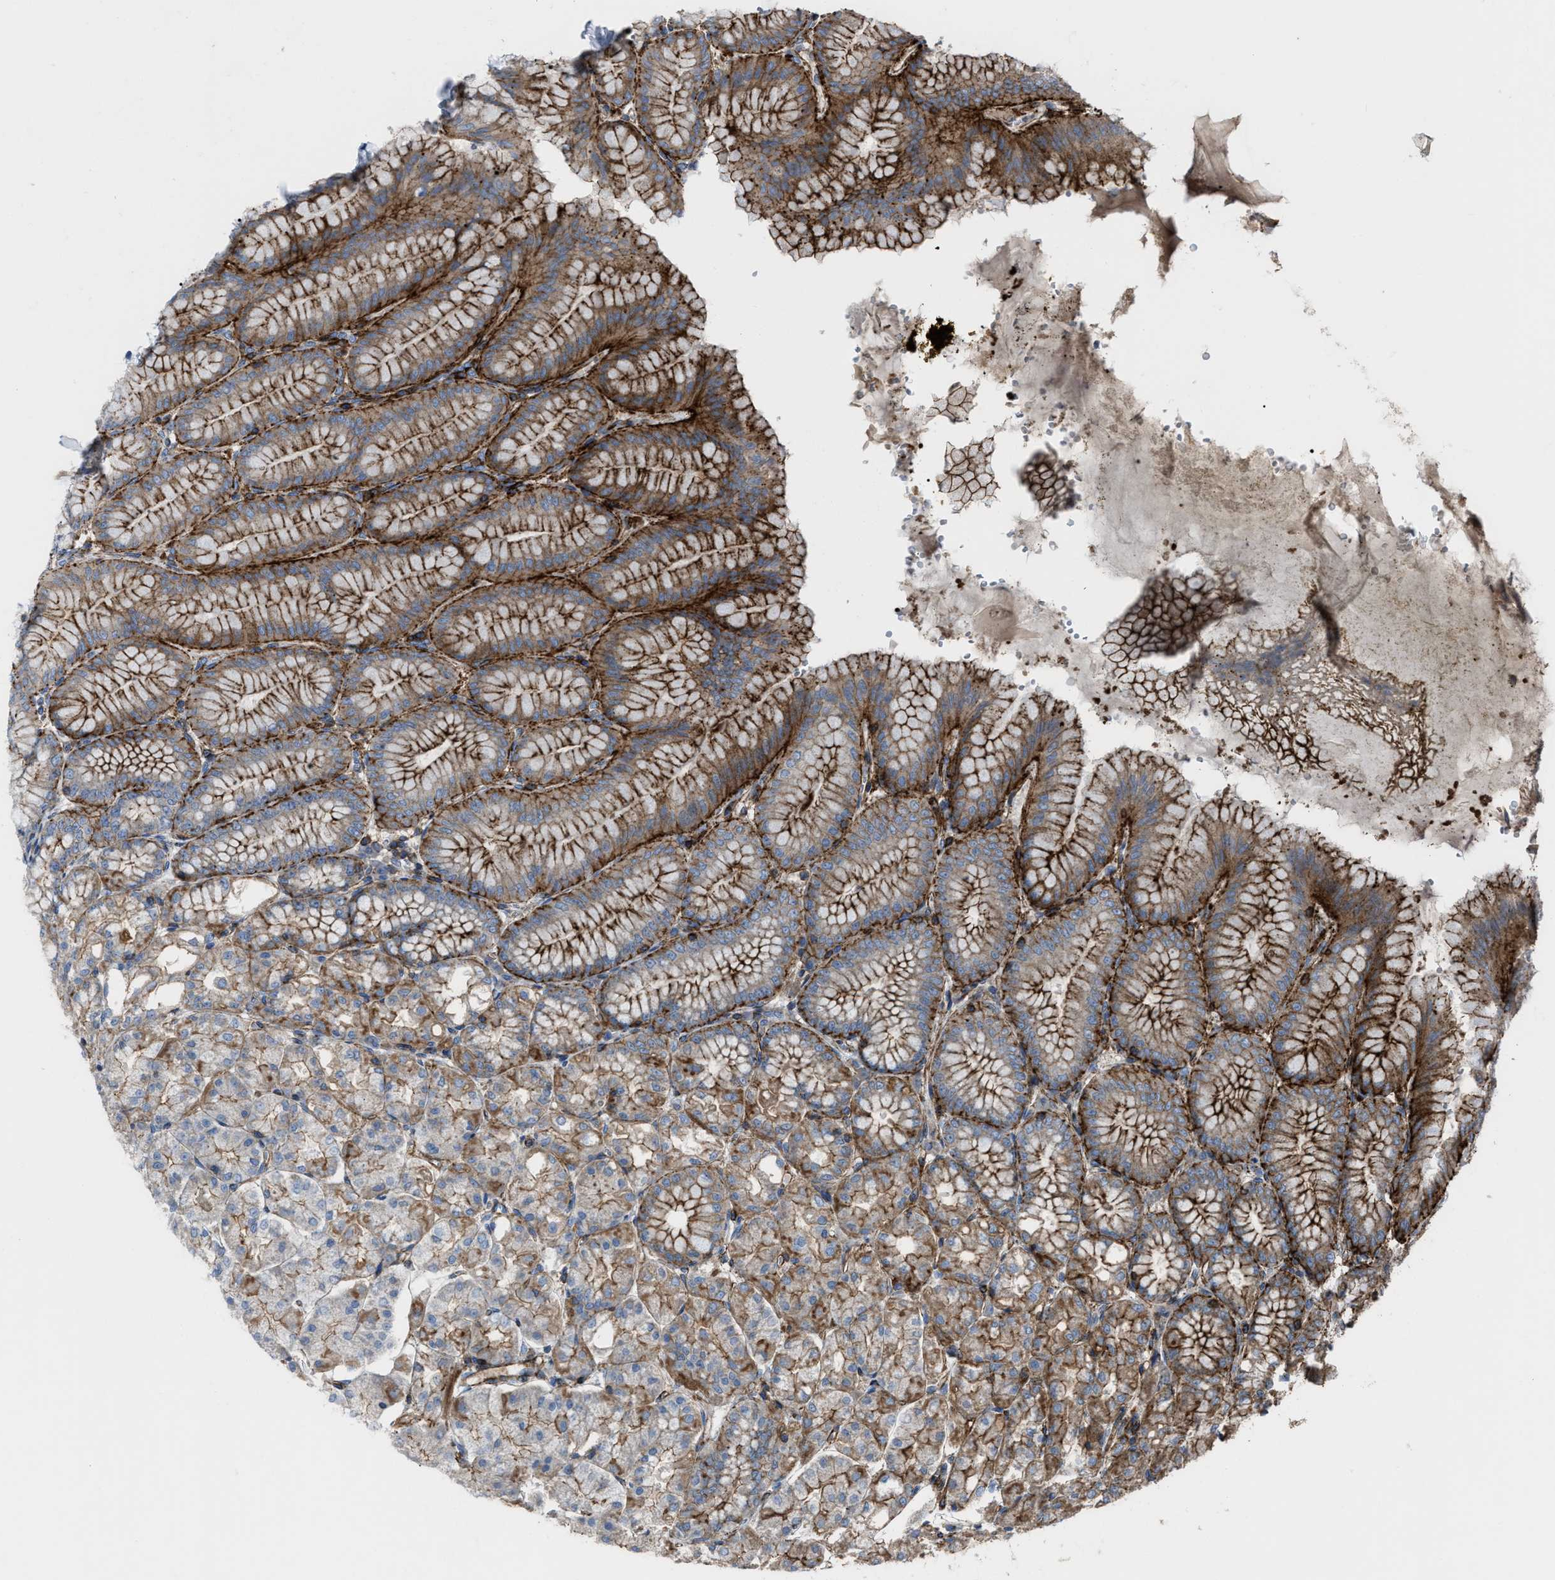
{"staining": {"intensity": "moderate", "quantity": ">75%", "location": "cytoplasmic/membranous"}, "tissue": "stomach", "cell_type": "Glandular cells", "image_type": "normal", "snomed": [{"axis": "morphology", "description": "Normal tissue, NOS"}, {"axis": "topography", "description": "Stomach, lower"}], "caption": "A photomicrograph showing moderate cytoplasmic/membranous staining in approximately >75% of glandular cells in benign stomach, as visualized by brown immunohistochemical staining.", "gene": "AGPAT2", "patient": {"sex": "male", "age": 71}}